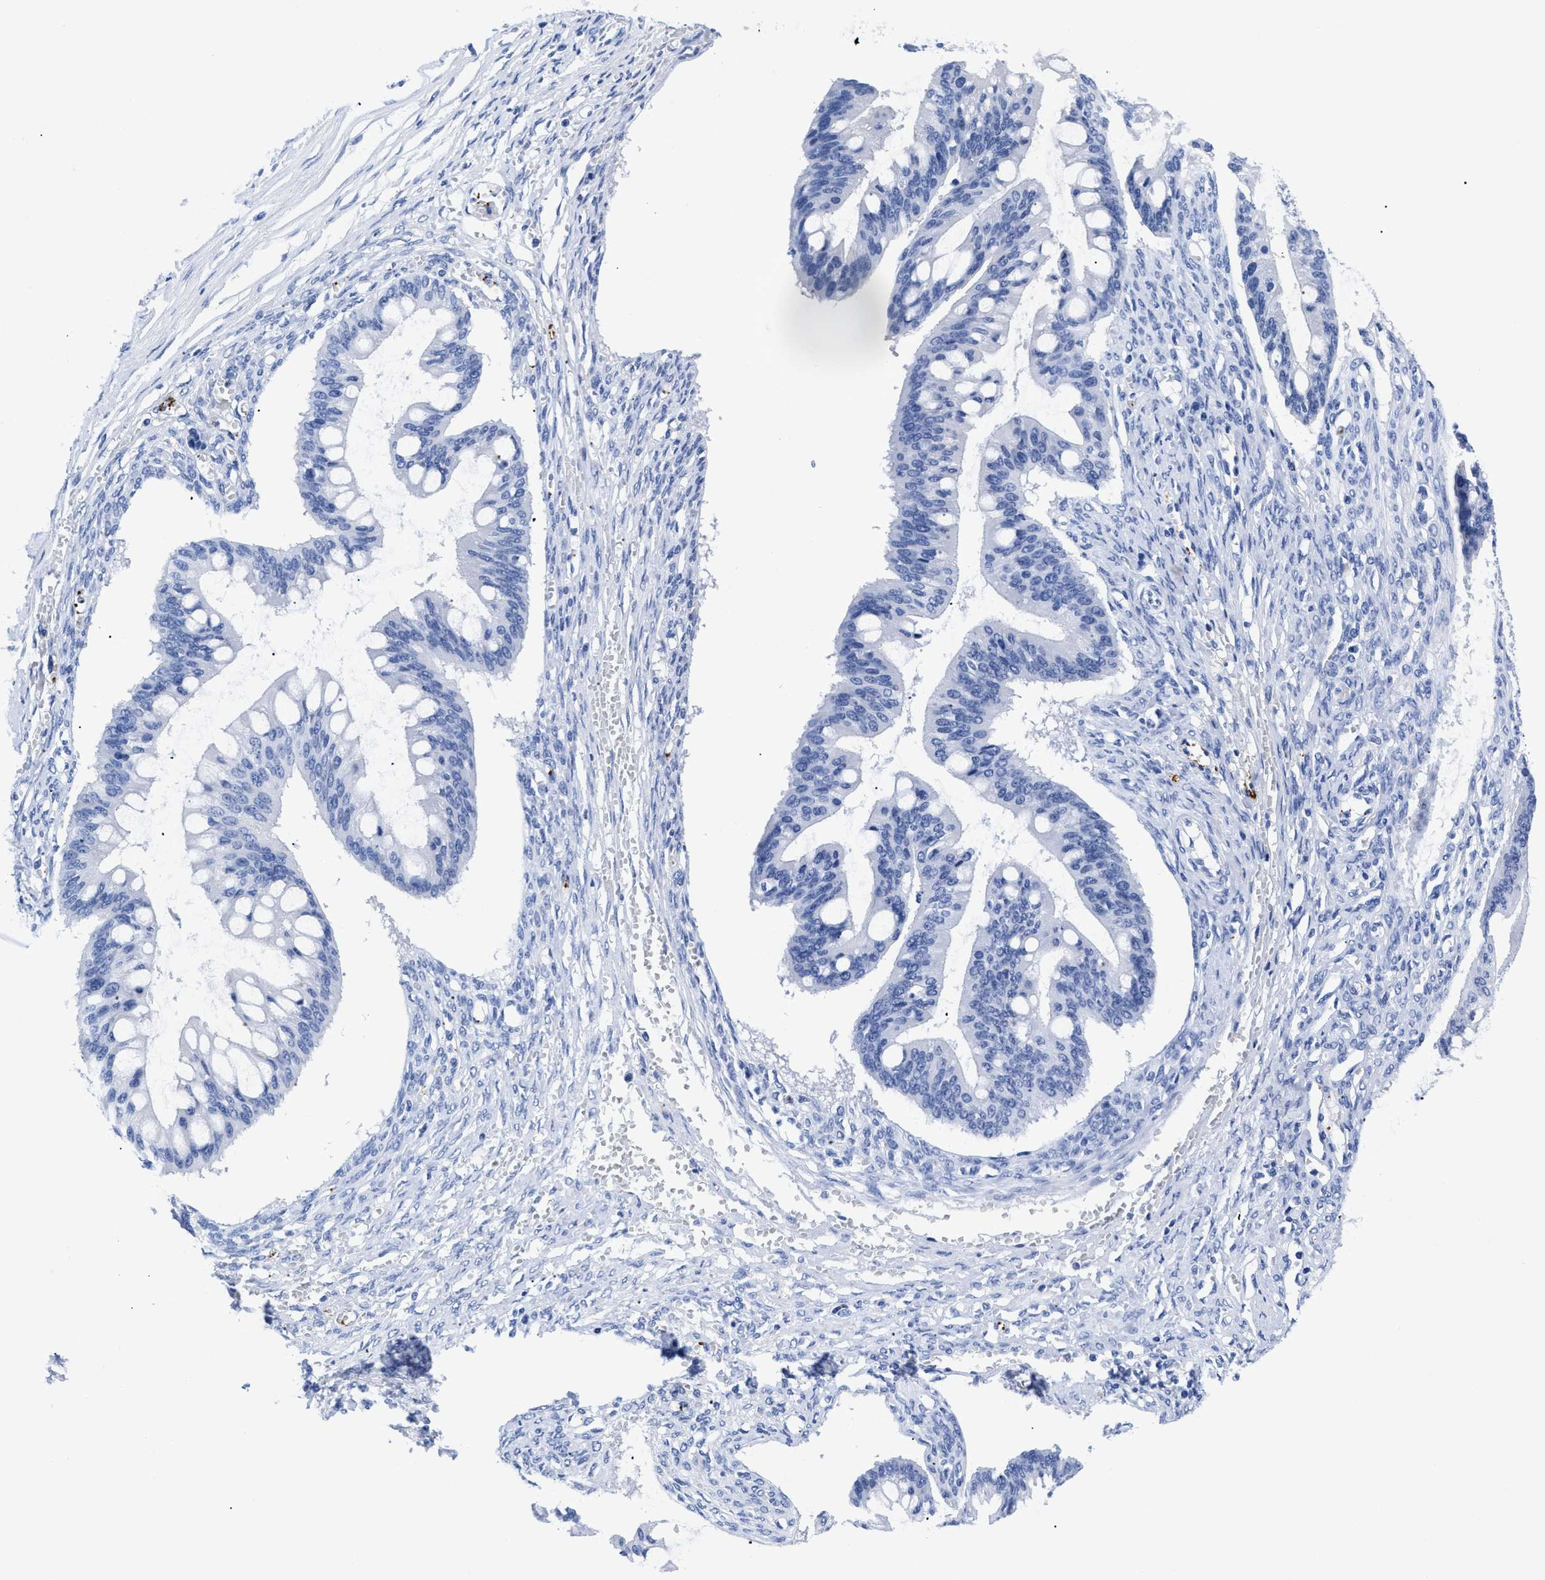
{"staining": {"intensity": "negative", "quantity": "none", "location": "none"}, "tissue": "ovarian cancer", "cell_type": "Tumor cells", "image_type": "cancer", "snomed": [{"axis": "morphology", "description": "Cystadenocarcinoma, mucinous, NOS"}, {"axis": "topography", "description": "Ovary"}], "caption": "This micrograph is of ovarian mucinous cystadenocarcinoma stained with IHC to label a protein in brown with the nuclei are counter-stained blue. There is no staining in tumor cells. (DAB (3,3'-diaminobenzidine) IHC, high magnification).", "gene": "TREML1", "patient": {"sex": "female", "age": 73}}